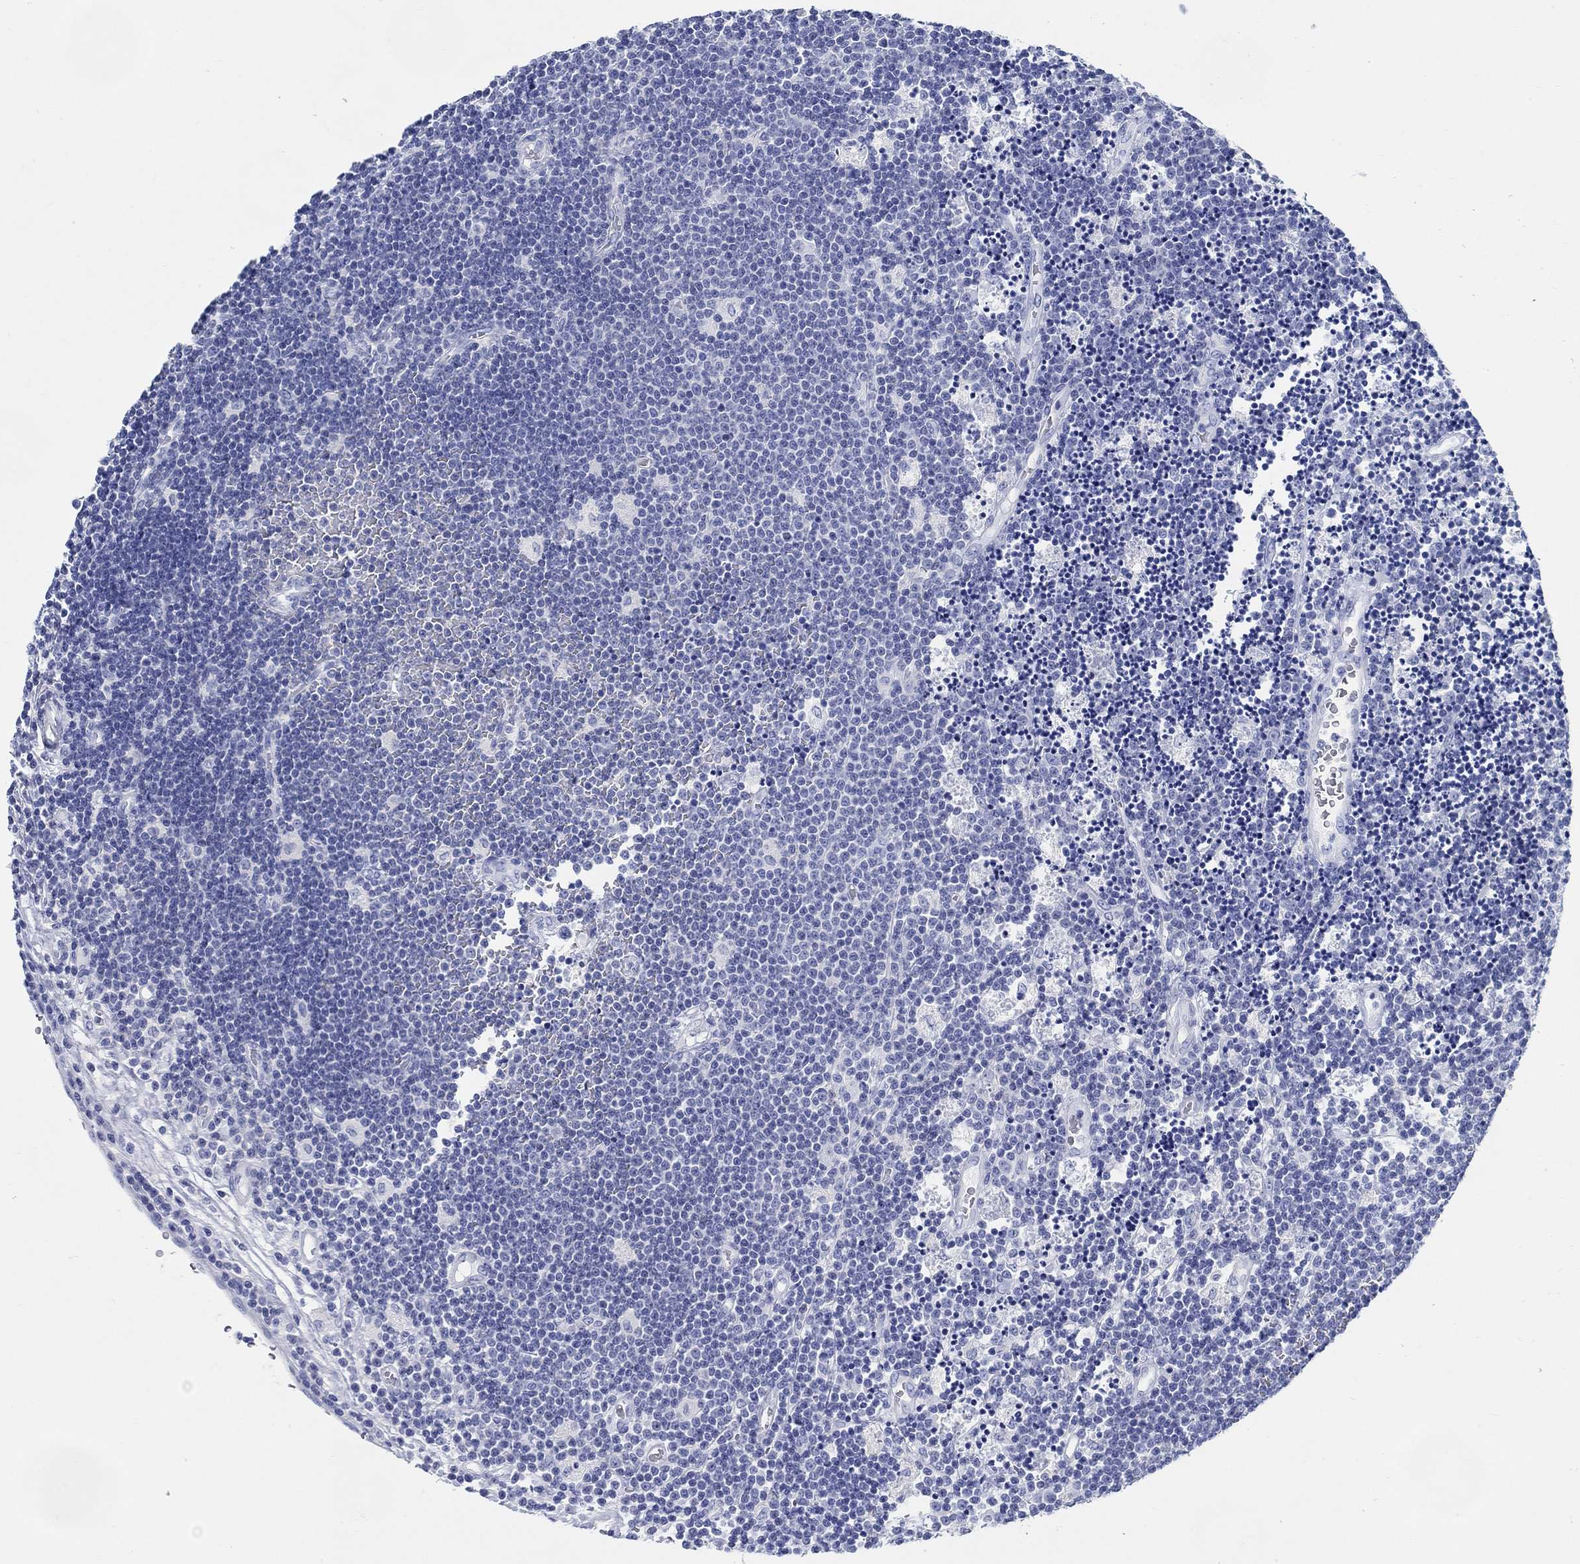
{"staining": {"intensity": "negative", "quantity": "none", "location": "none"}, "tissue": "lymphoma", "cell_type": "Tumor cells", "image_type": "cancer", "snomed": [{"axis": "morphology", "description": "Malignant lymphoma, non-Hodgkin's type, Low grade"}, {"axis": "topography", "description": "Brain"}], "caption": "Histopathology image shows no significant protein expression in tumor cells of lymphoma. (DAB IHC, high magnification).", "gene": "FBXO2", "patient": {"sex": "female", "age": 66}}